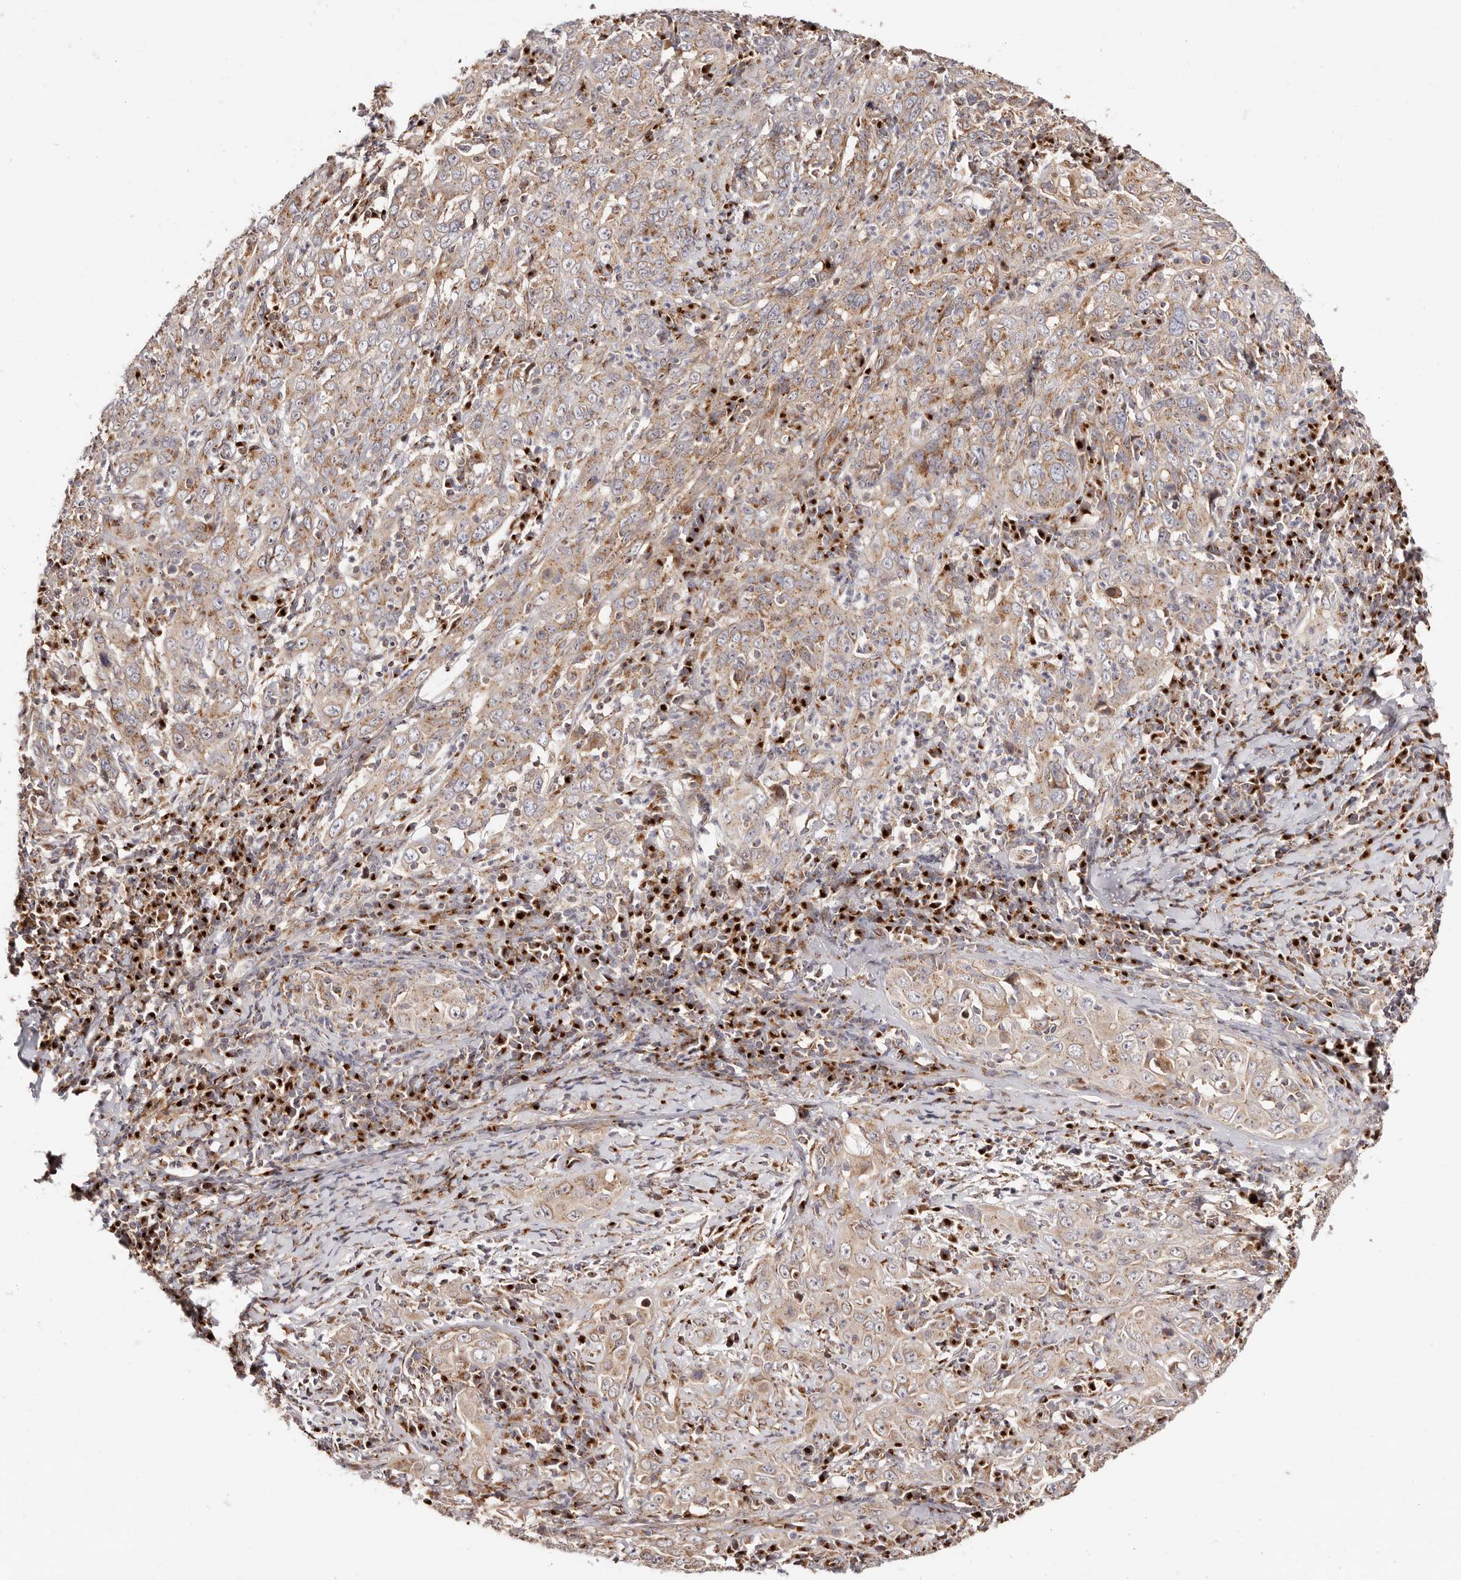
{"staining": {"intensity": "moderate", "quantity": ">75%", "location": "cytoplasmic/membranous"}, "tissue": "cervical cancer", "cell_type": "Tumor cells", "image_type": "cancer", "snomed": [{"axis": "morphology", "description": "Squamous cell carcinoma, NOS"}, {"axis": "topography", "description": "Cervix"}], "caption": "Moderate cytoplasmic/membranous staining for a protein is identified in about >75% of tumor cells of cervical cancer using immunohistochemistry (IHC).", "gene": "MAPK6", "patient": {"sex": "female", "age": 46}}